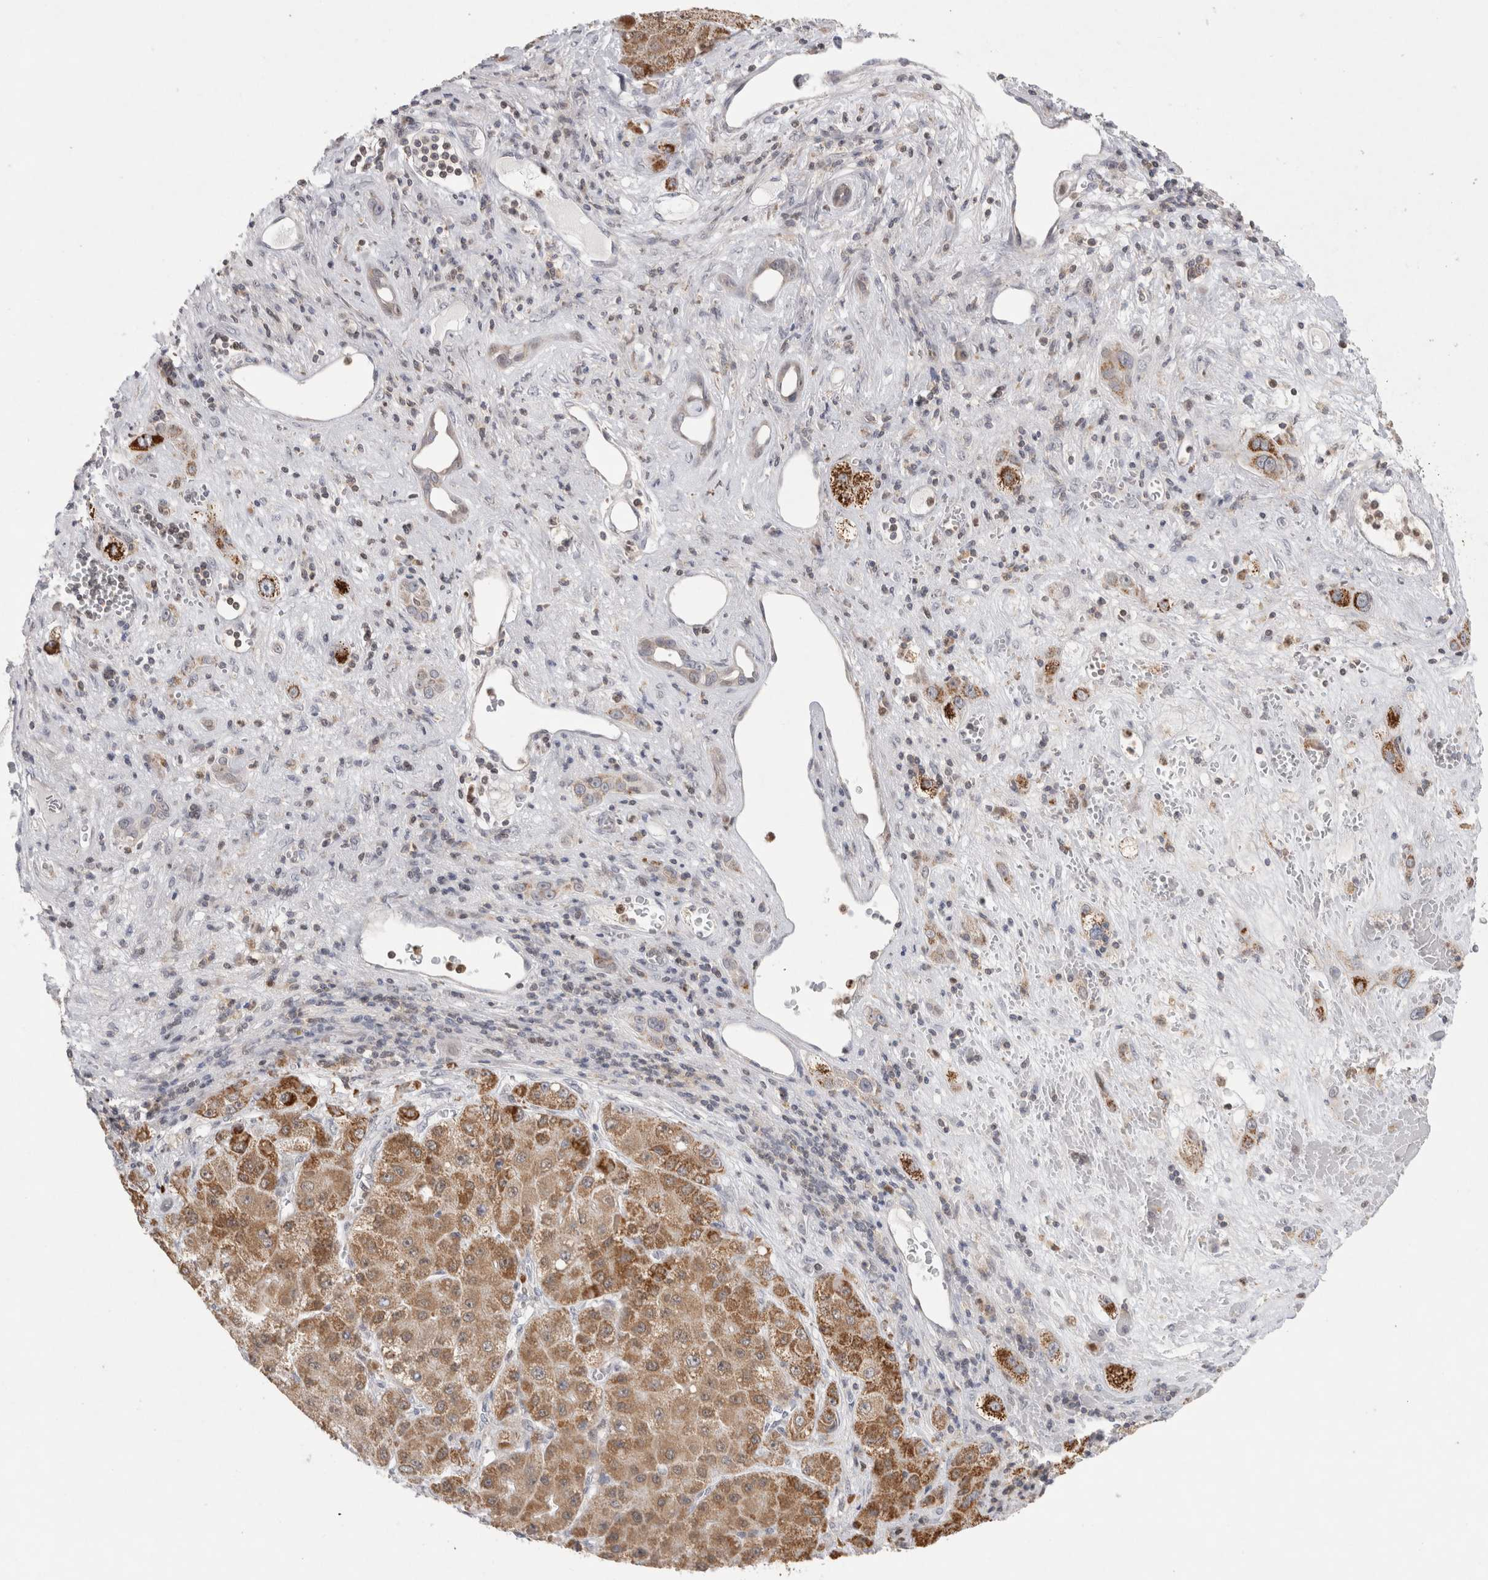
{"staining": {"intensity": "moderate", "quantity": ">75%", "location": "cytoplasmic/membranous"}, "tissue": "liver cancer", "cell_type": "Tumor cells", "image_type": "cancer", "snomed": [{"axis": "morphology", "description": "Carcinoma, Hepatocellular, NOS"}, {"axis": "topography", "description": "Liver"}], "caption": "There is medium levels of moderate cytoplasmic/membranous positivity in tumor cells of liver cancer (hepatocellular carcinoma), as demonstrated by immunohistochemical staining (brown color).", "gene": "AGMAT", "patient": {"sex": "female", "age": 73}}